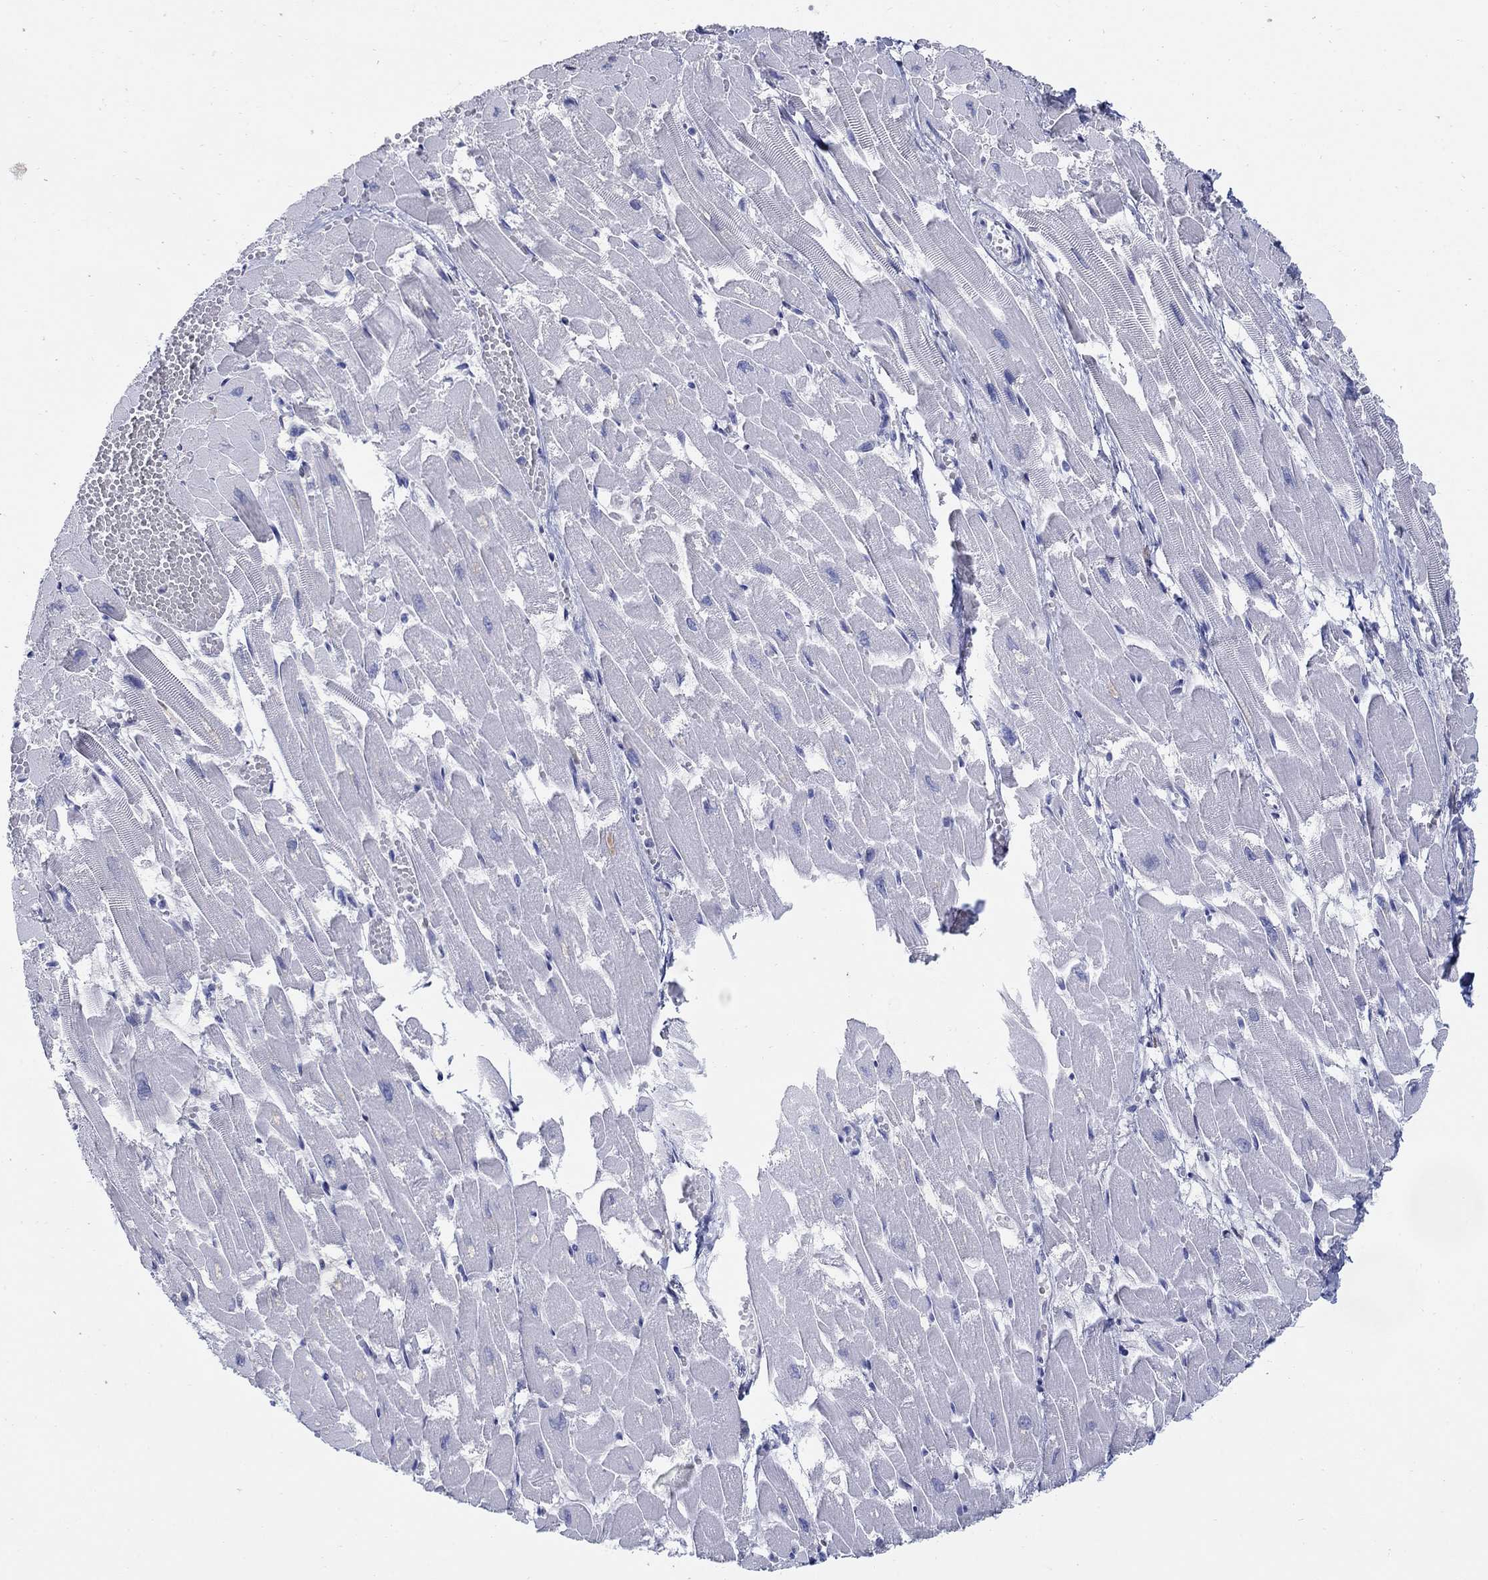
{"staining": {"intensity": "negative", "quantity": "none", "location": "none"}, "tissue": "heart muscle", "cell_type": "Cardiomyocytes", "image_type": "normal", "snomed": [{"axis": "morphology", "description": "Normal tissue, NOS"}, {"axis": "topography", "description": "Heart"}], "caption": "Protein analysis of benign heart muscle shows no significant positivity in cardiomyocytes.", "gene": "AKR1C1", "patient": {"sex": "female", "age": 52}}